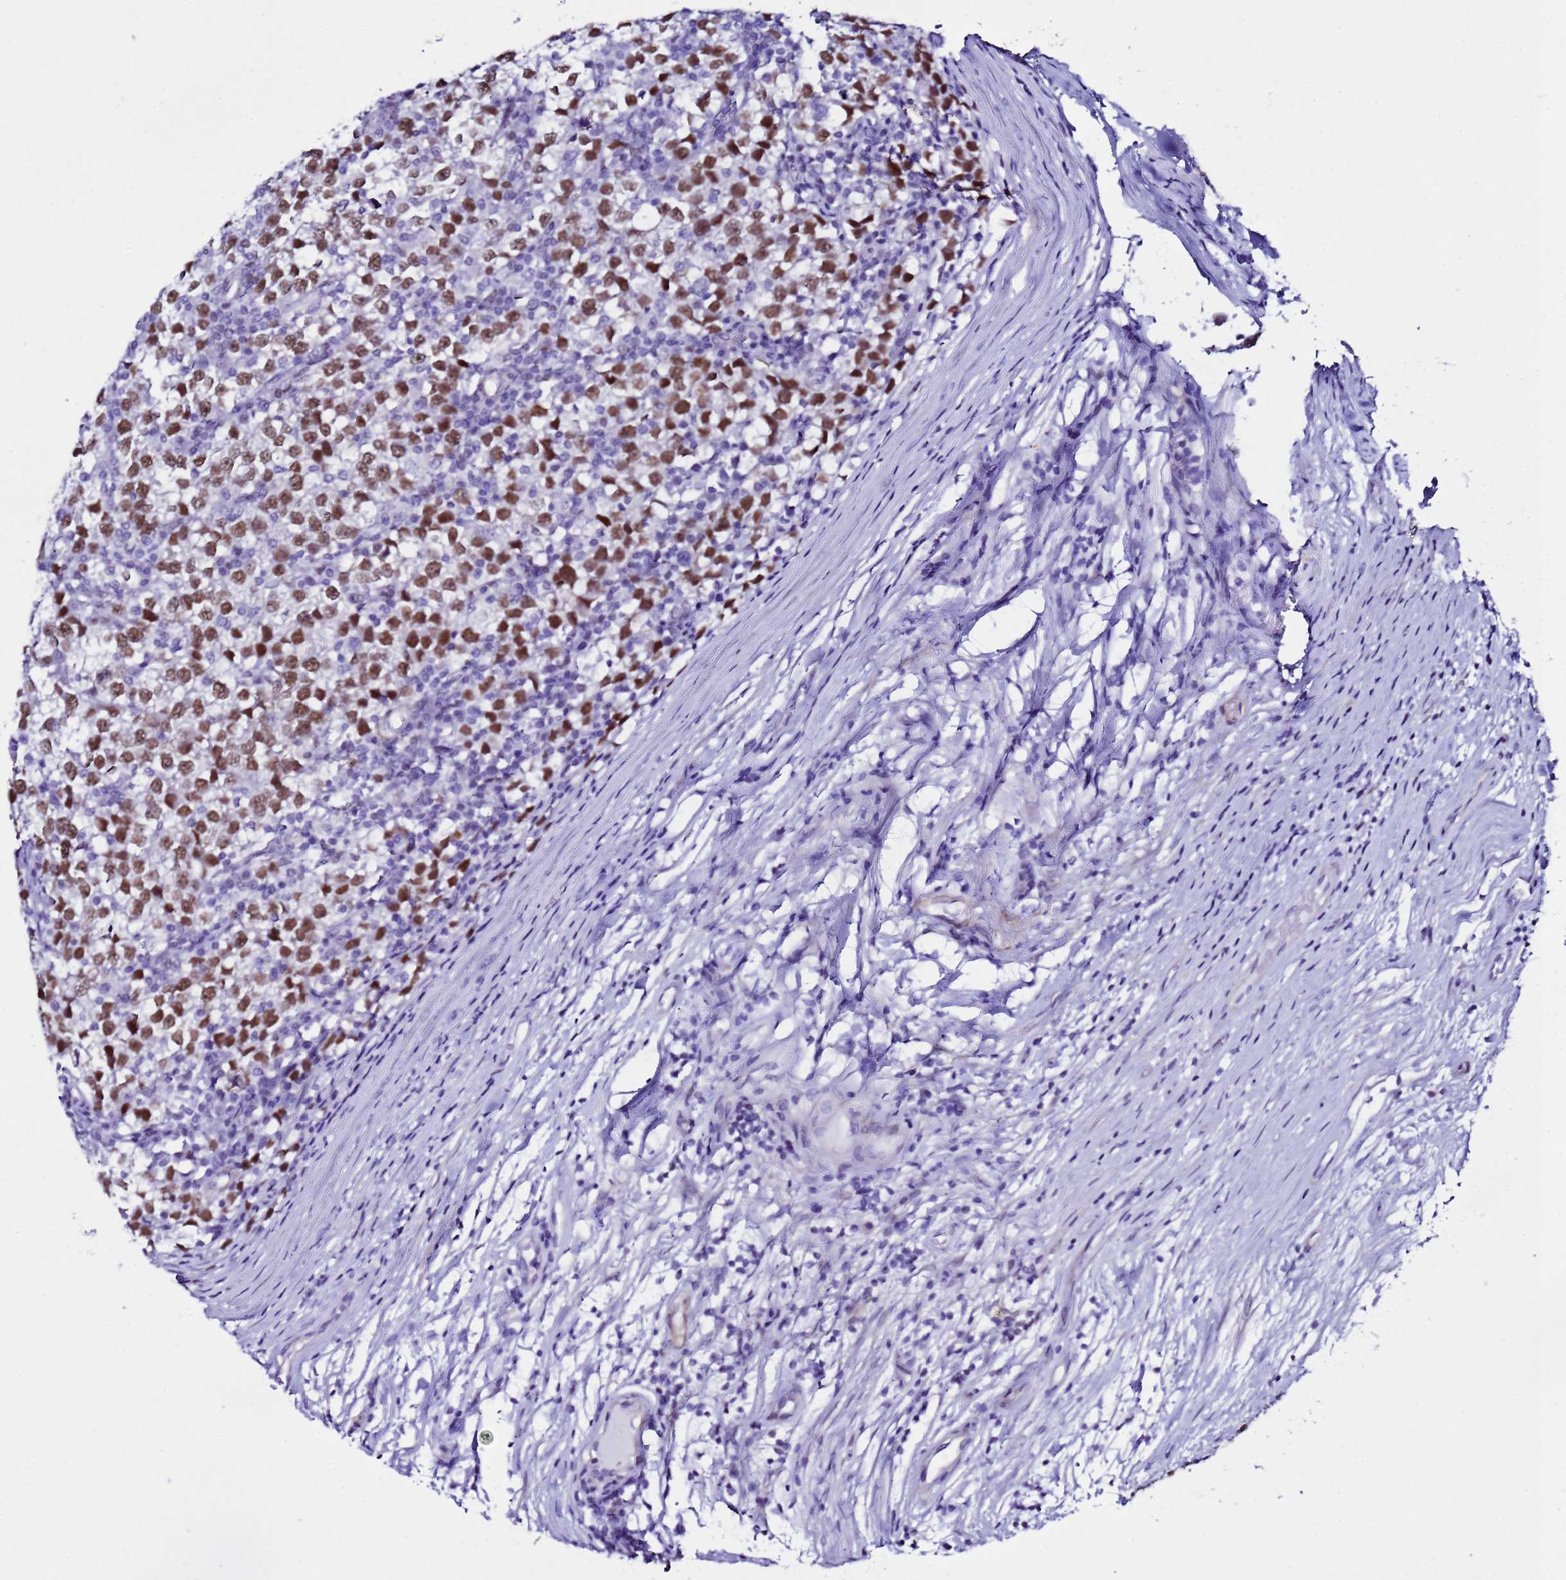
{"staining": {"intensity": "moderate", "quantity": ">75%", "location": "nuclear"}, "tissue": "testis cancer", "cell_type": "Tumor cells", "image_type": "cancer", "snomed": [{"axis": "morphology", "description": "Seminoma, NOS"}, {"axis": "topography", "description": "Testis"}], "caption": "Immunohistochemical staining of human testis cancer (seminoma) demonstrates medium levels of moderate nuclear expression in about >75% of tumor cells. The protein is shown in brown color, while the nuclei are stained blue.", "gene": "BCL7A", "patient": {"sex": "male", "age": 65}}